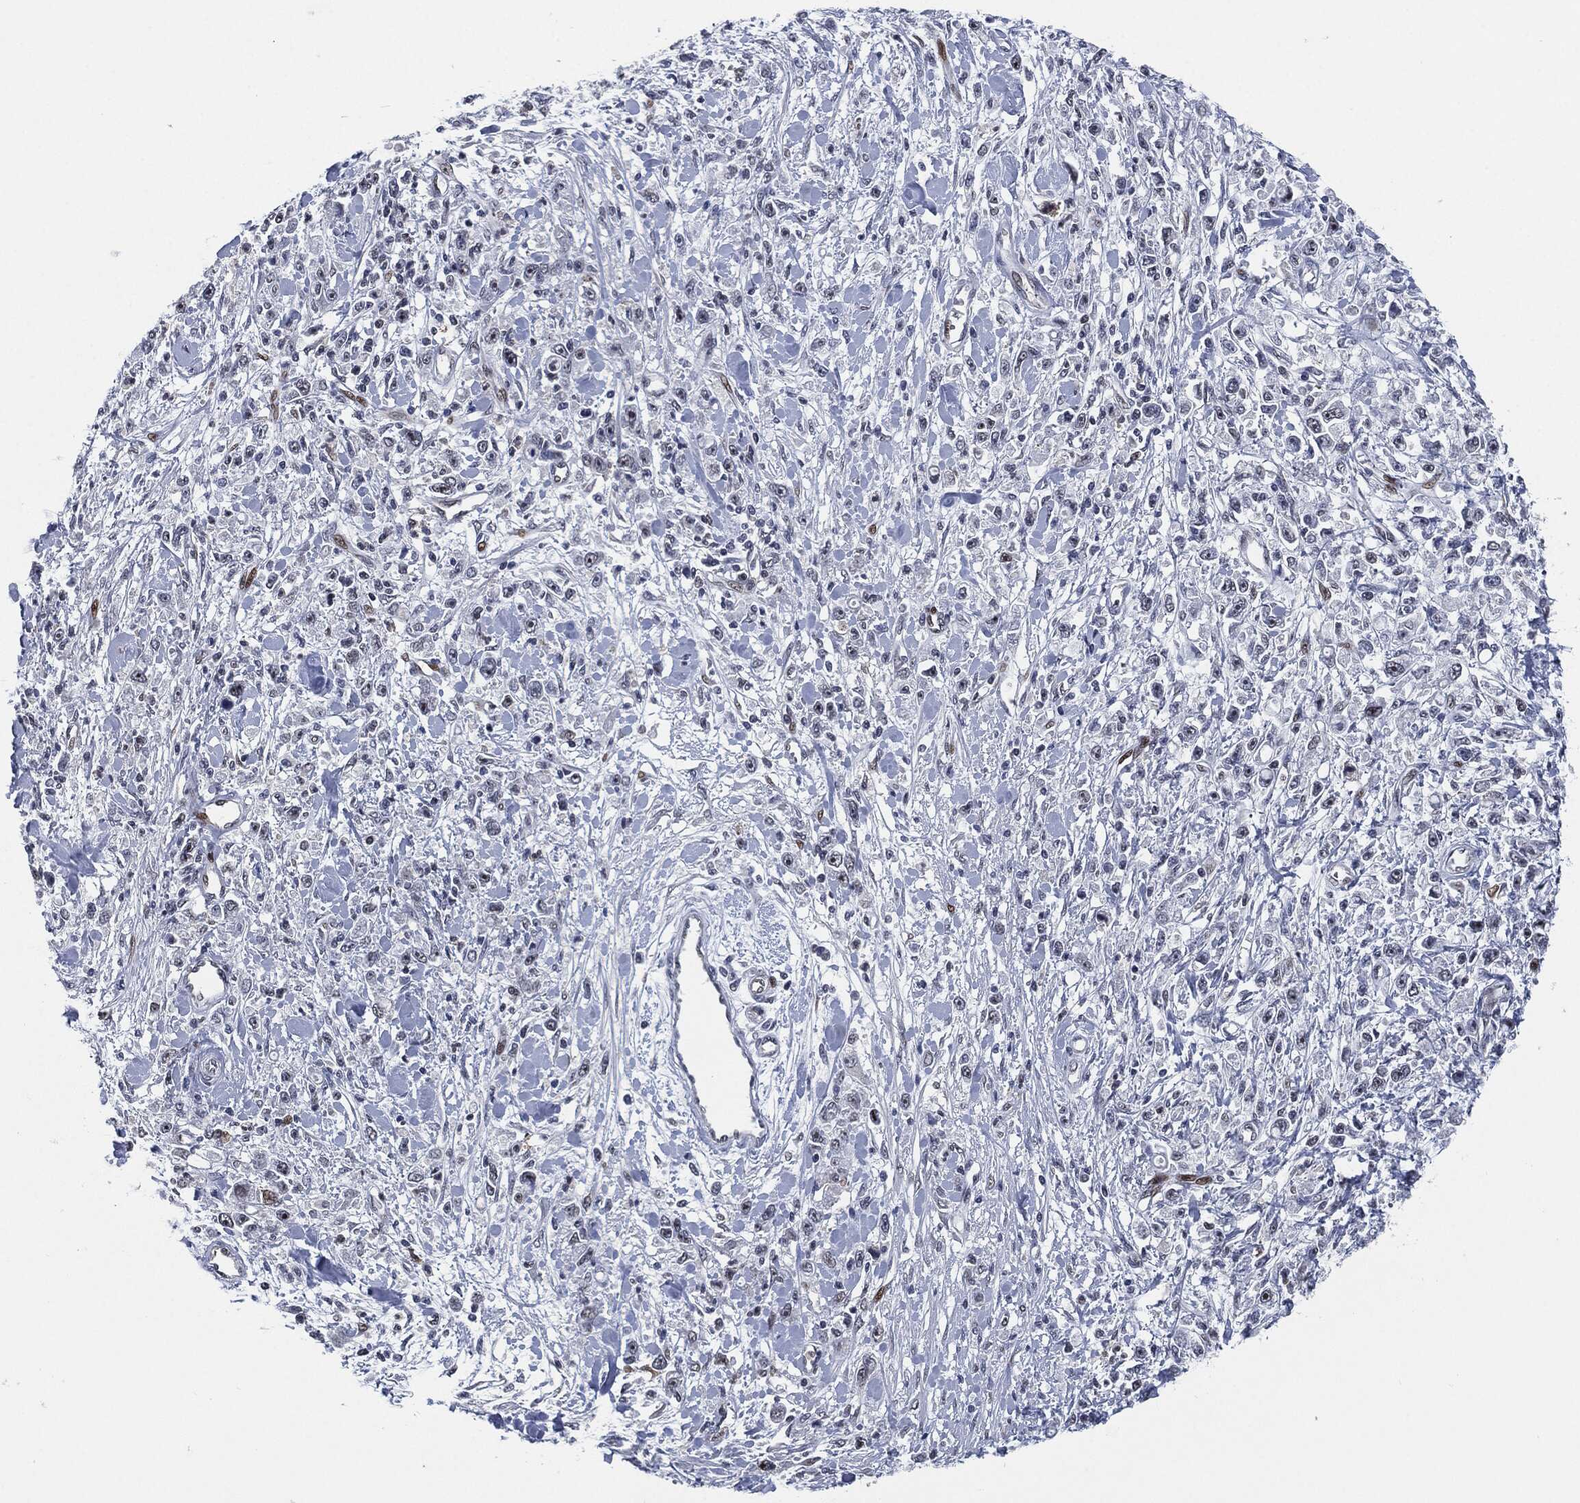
{"staining": {"intensity": "moderate", "quantity": "<25%", "location": "nuclear"}, "tissue": "stomach cancer", "cell_type": "Tumor cells", "image_type": "cancer", "snomed": [{"axis": "morphology", "description": "Adenocarcinoma, NOS"}, {"axis": "topography", "description": "Stomach"}], "caption": "Brown immunohistochemical staining in adenocarcinoma (stomach) displays moderate nuclear expression in approximately <25% of tumor cells.", "gene": "AKT2", "patient": {"sex": "female", "age": 59}}